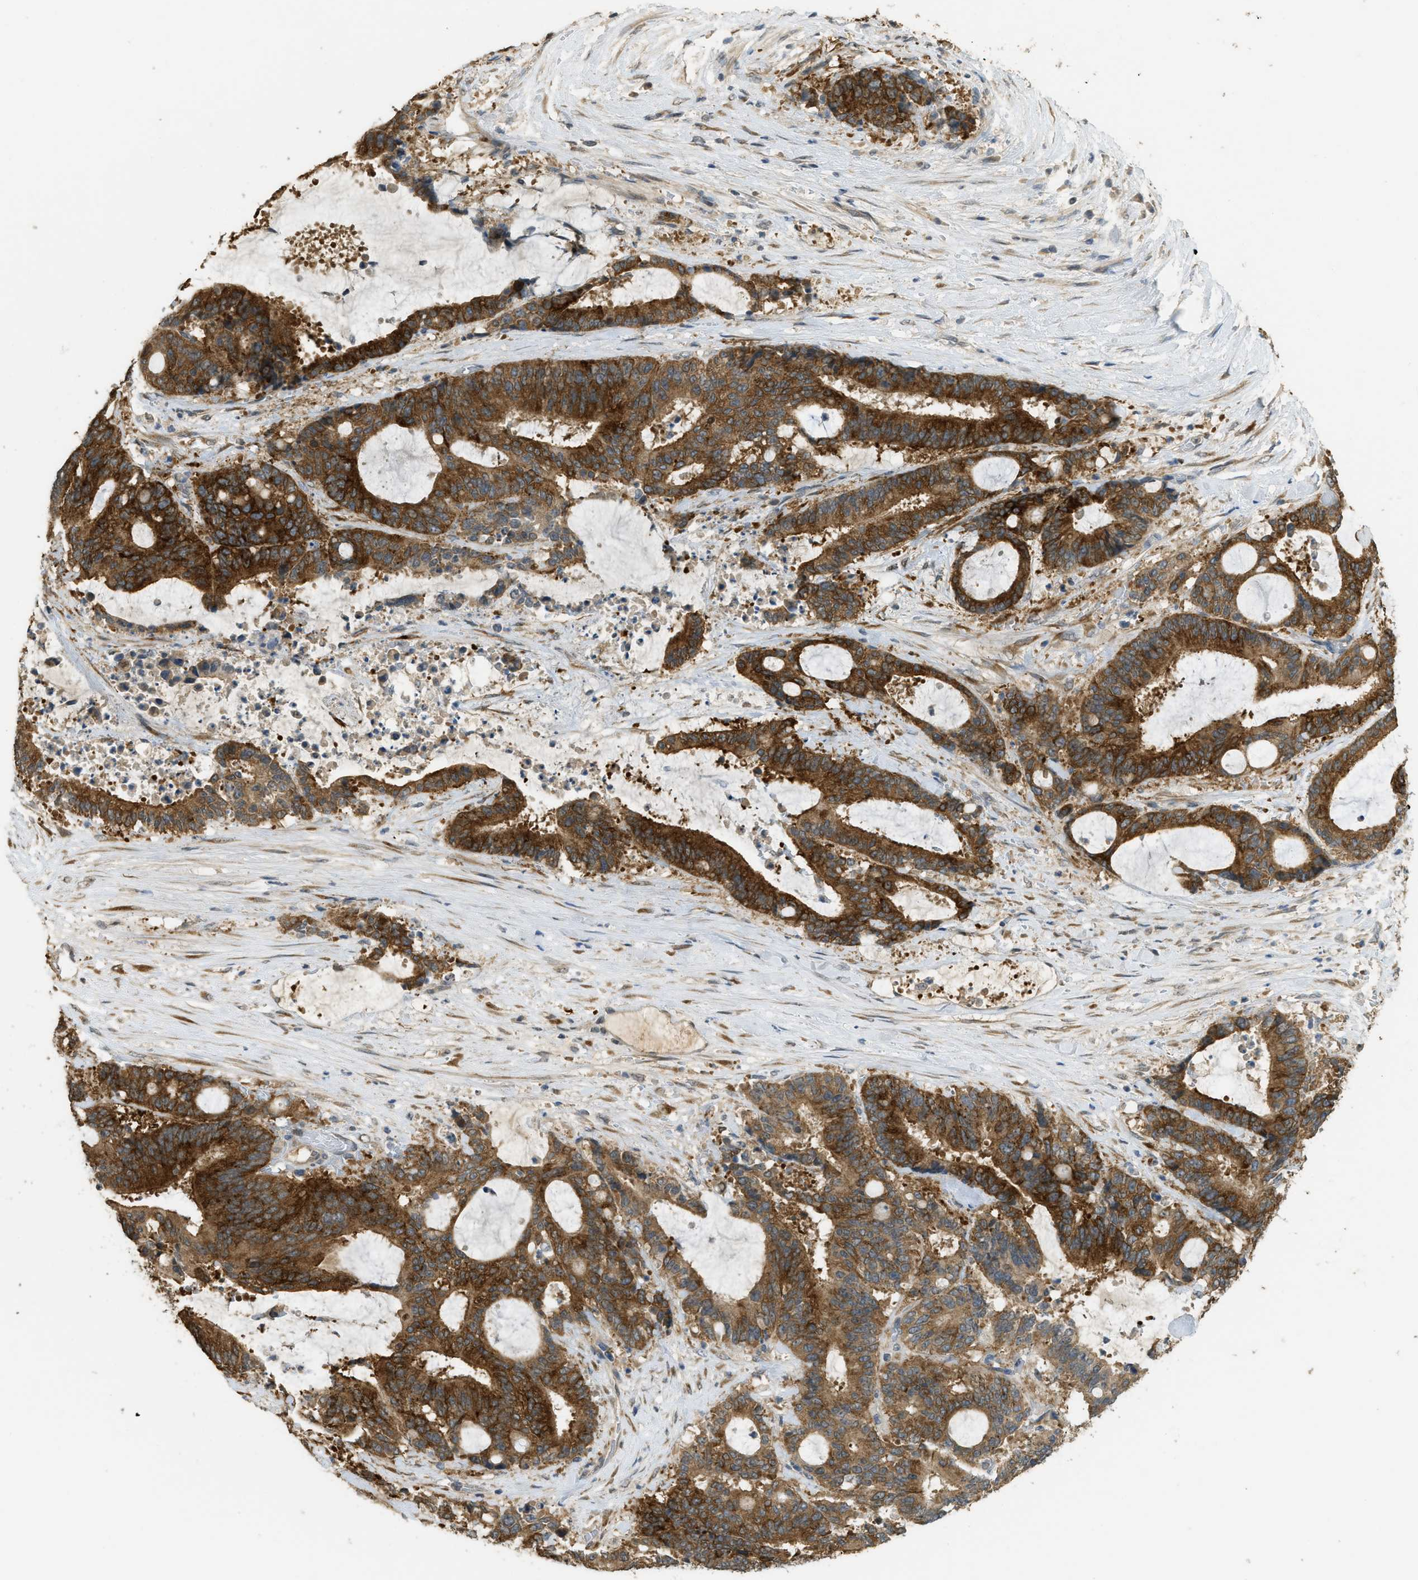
{"staining": {"intensity": "strong", "quantity": ">75%", "location": "cytoplasmic/membranous"}, "tissue": "liver cancer", "cell_type": "Tumor cells", "image_type": "cancer", "snomed": [{"axis": "morphology", "description": "Normal tissue, NOS"}, {"axis": "morphology", "description": "Cholangiocarcinoma"}, {"axis": "topography", "description": "Liver"}, {"axis": "topography", "description": "Peripheral nerve tissue"}], "caption": "Immunohistochemistry photomicrograph of neoplastic tissue: human liver cancer (cholangiocarcinoma) stained using IHC shows high levels of strong protein expression localized specifically in the cytoplasmic/membranous of tumor cells, appearing as a cytoplasmic/membranous brown color.", "gene": "IGF2BP2", "patient": {"sex": "female", "age": 73}}